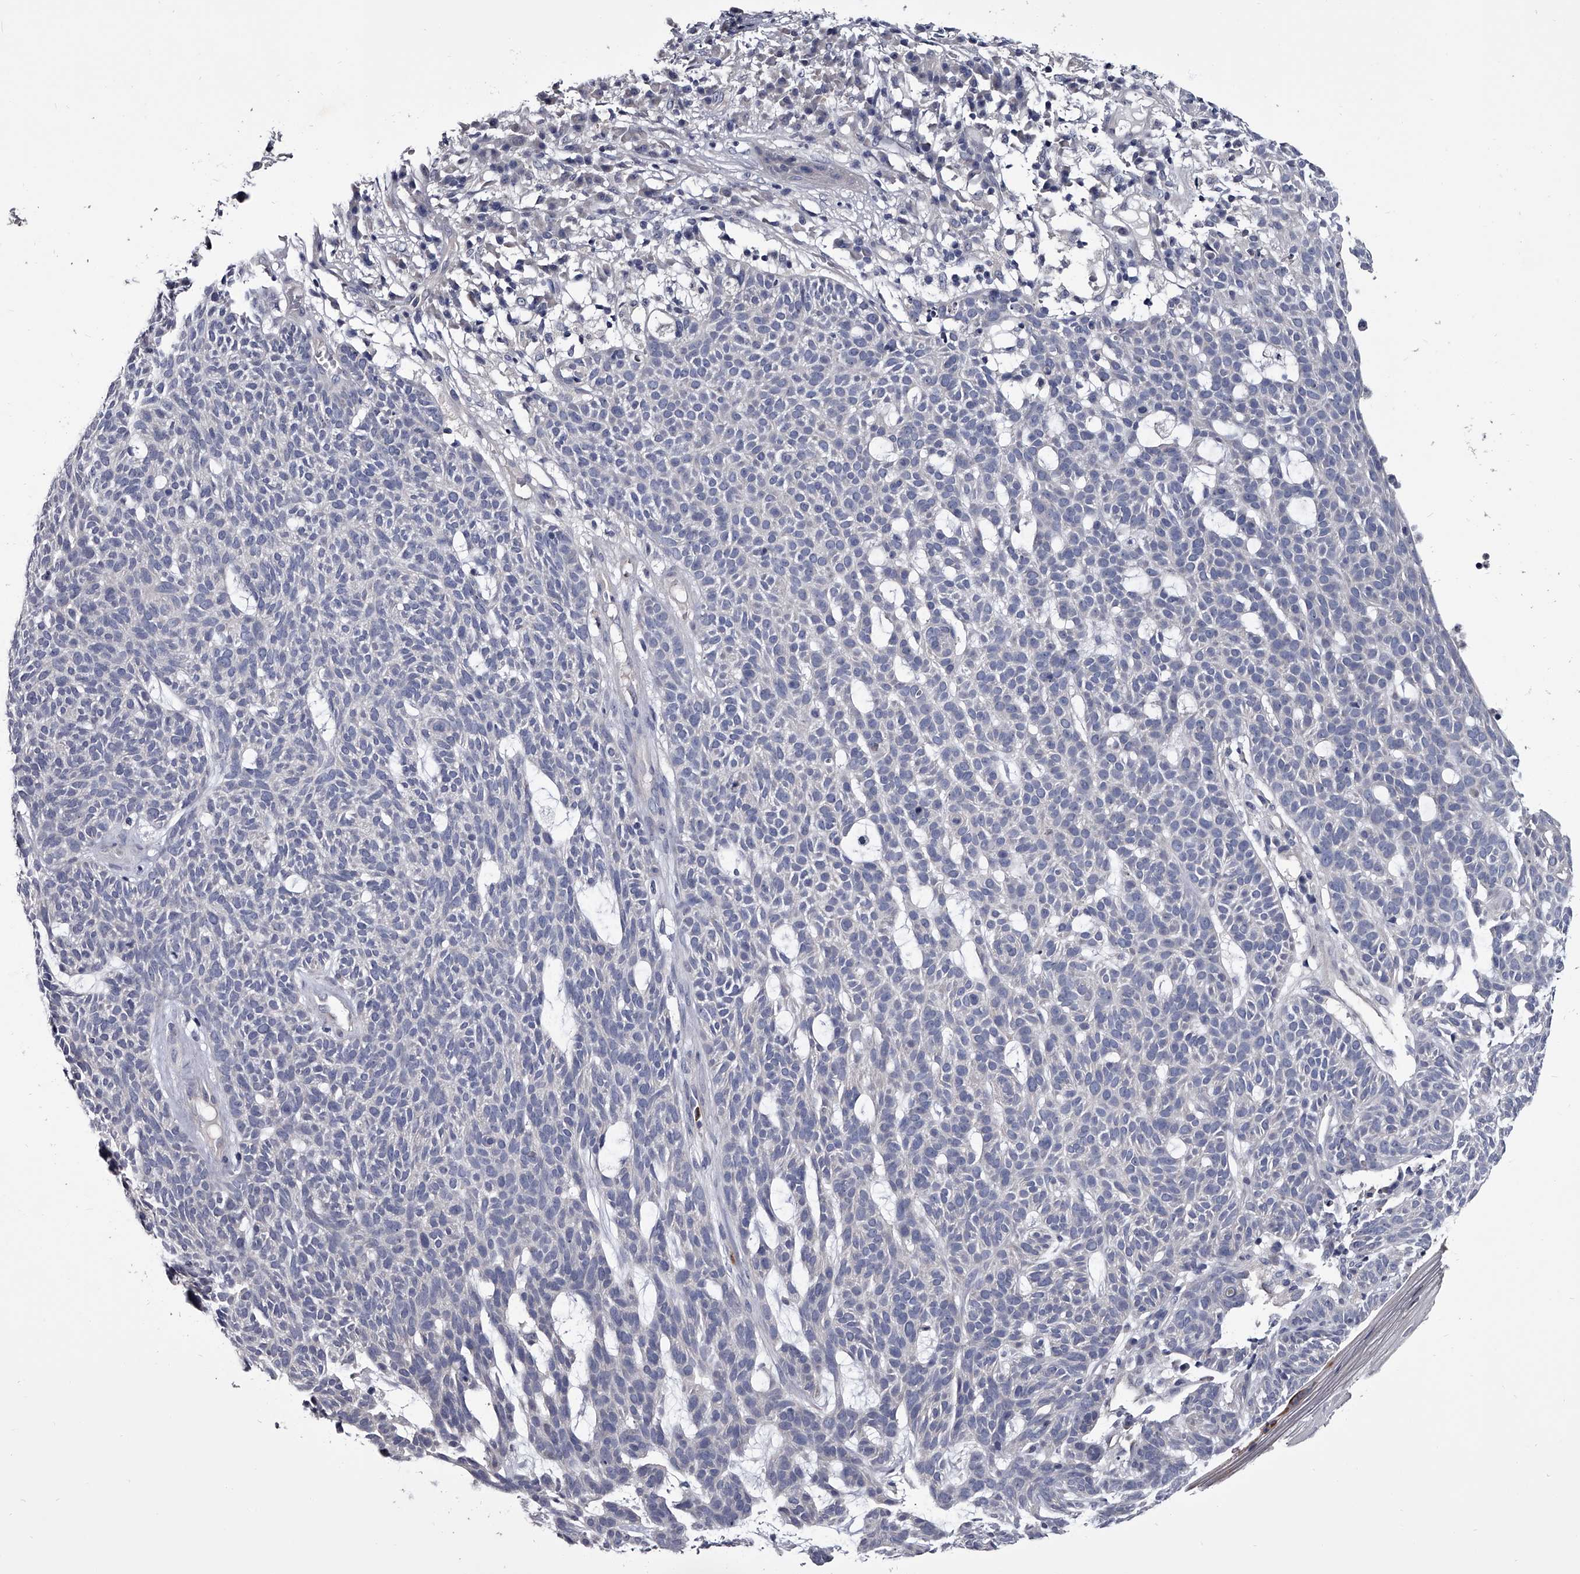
{"staining": {"intensity": "negative", "quantity": "none", "location": "none"}, "tissue": "skin cancer", "cell_type": "Tumor cells", "image_type": "cancer", "snomed": [{"axis": "morphology", "description": "Squamous cell carcinoma, NOS"}, {"axis": "topography", "description": "Skin"}], "caption": "Tumor cells are negative for protein expression in human skin cancer (squamous cell carcinoma).", "gene": "GAPVD1", "patient": {"sex": "female", "age": 90}}